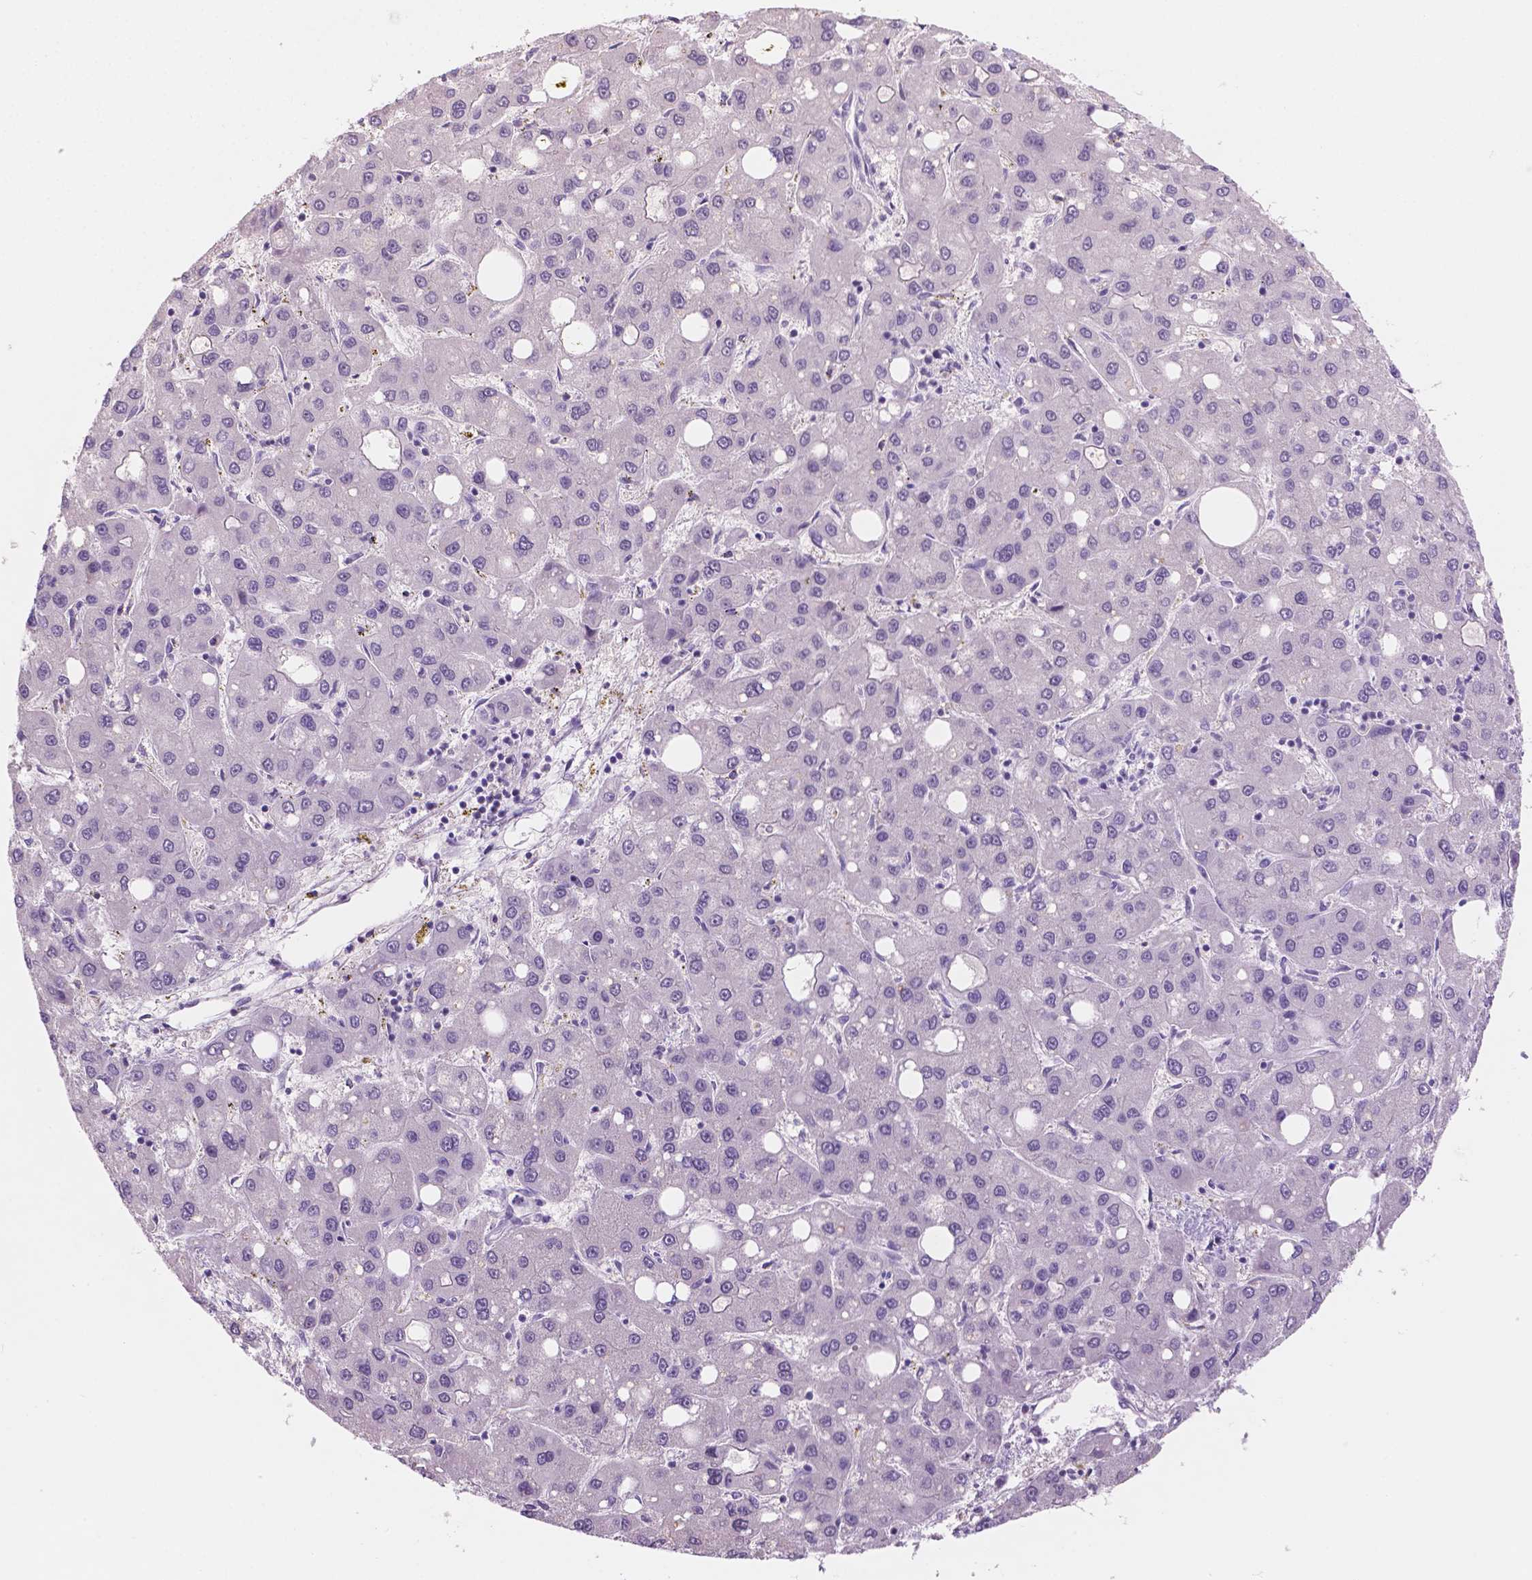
{"staining": {"intensity": "negative", "quantity": "none", "location": "none"}, "tissue": "liver cancer", "cell_type": "Tumor cells", "image_type": "cancer", "snomed": [{"axis": "morphology", "description": "Carcinoma, Hepatocellular, NOS"}, {"axis": "topography", "description": "Liver"}], "caption": "Liver cancer (hepatocellular carcinoma) was stained to show a protein in brown. There is no significant staining in tumor cells.", "gene": "SBSN", "patient": {"sex": "male", "age": 73}}